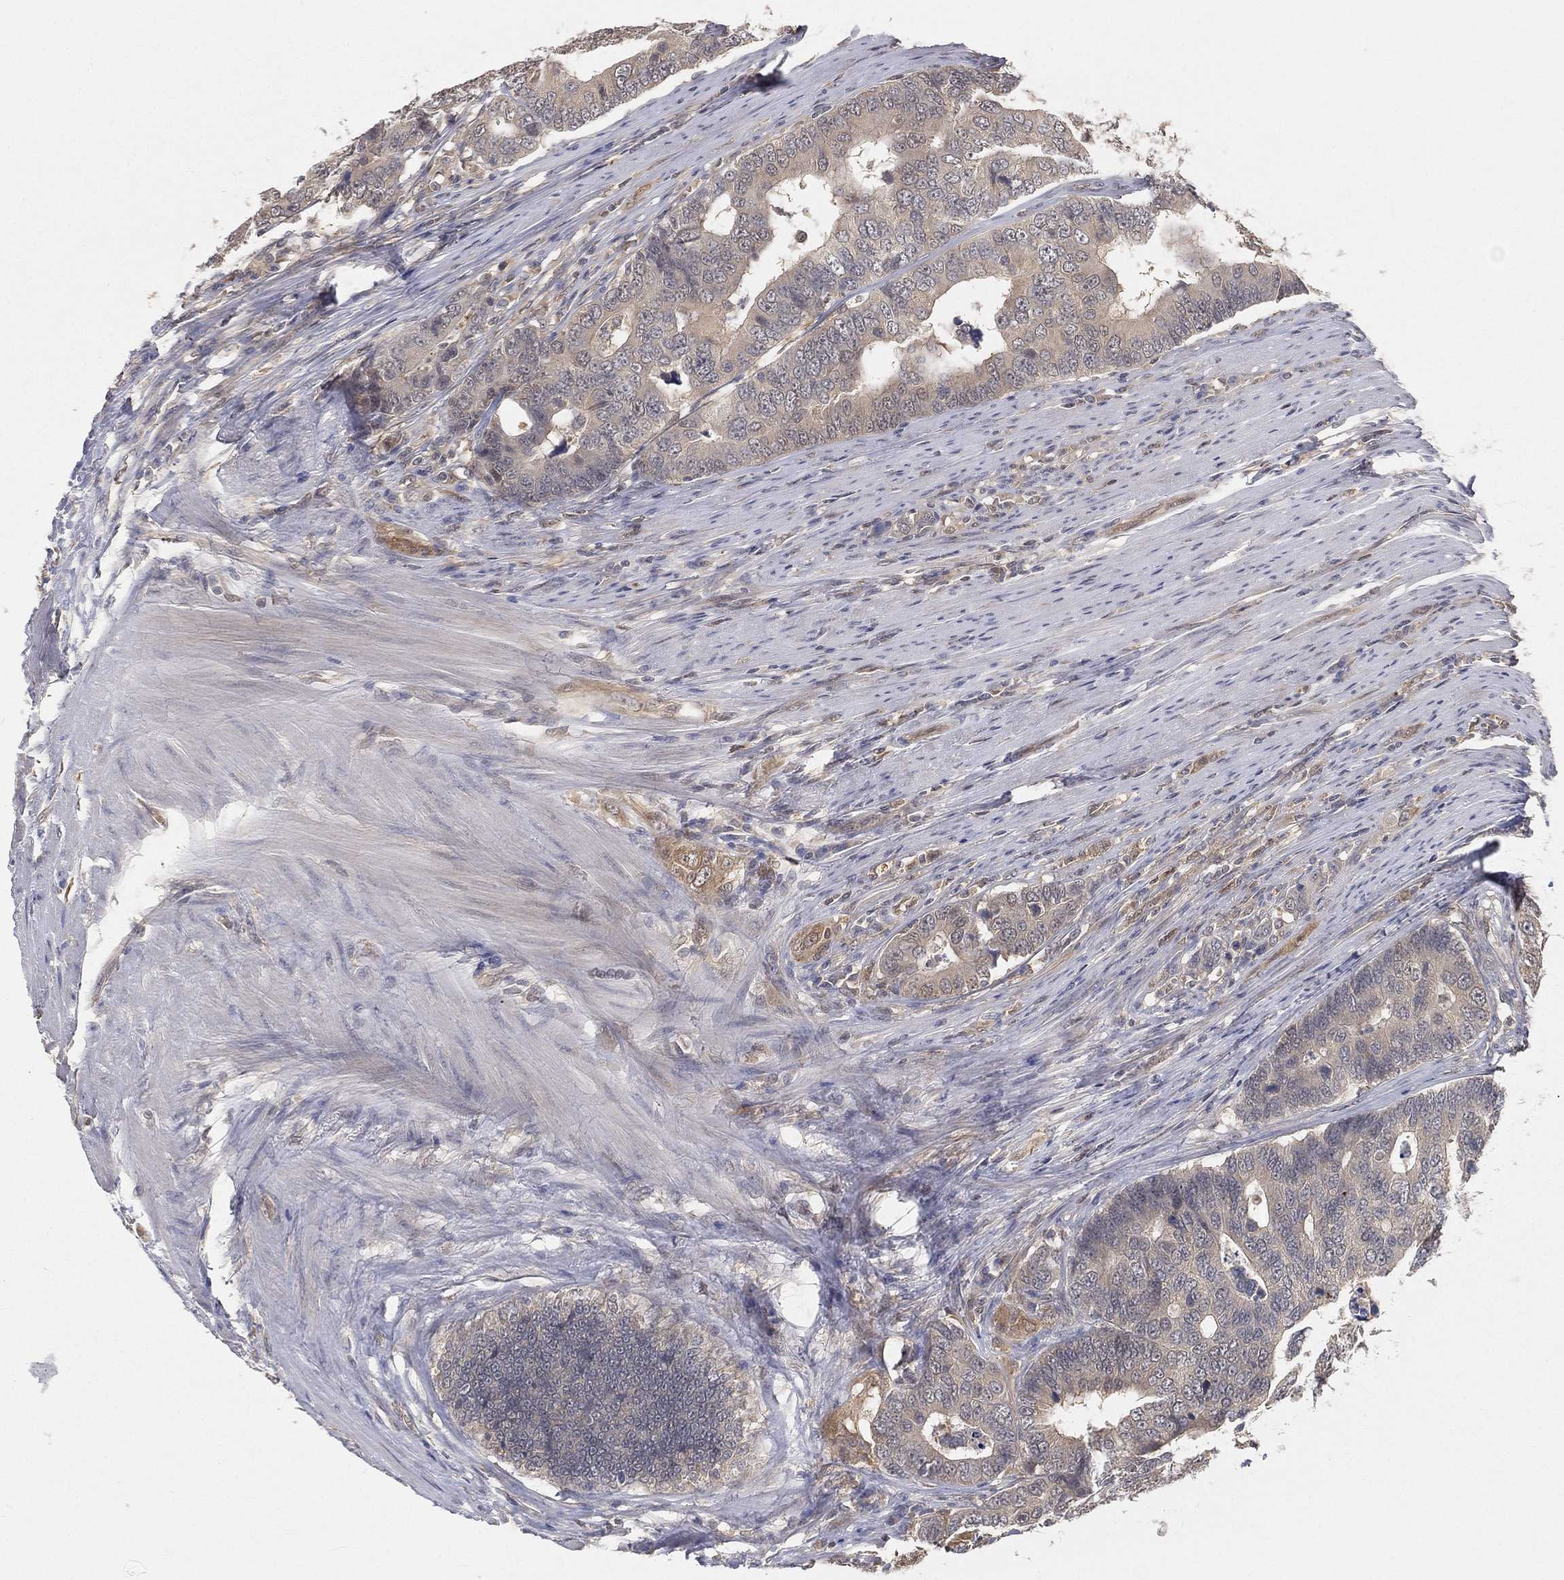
{"staining": {"intensity": "negative", "quantity": "none", "location": "none"}, "tissue": "colorectal cancer", "cell_type": "Tumor cells", "image_type": "cancer", "snomed": [{"axis": "morphology", "description": "Adenocarcinoma, NOS"}, {"axis": "topography", "description": "Colon"}], "caption": "Tumor cells show no significant protein staining in colorectal cancer.", "gene": "MAPK1", "patient": {"sex": "female", "age": 72}}